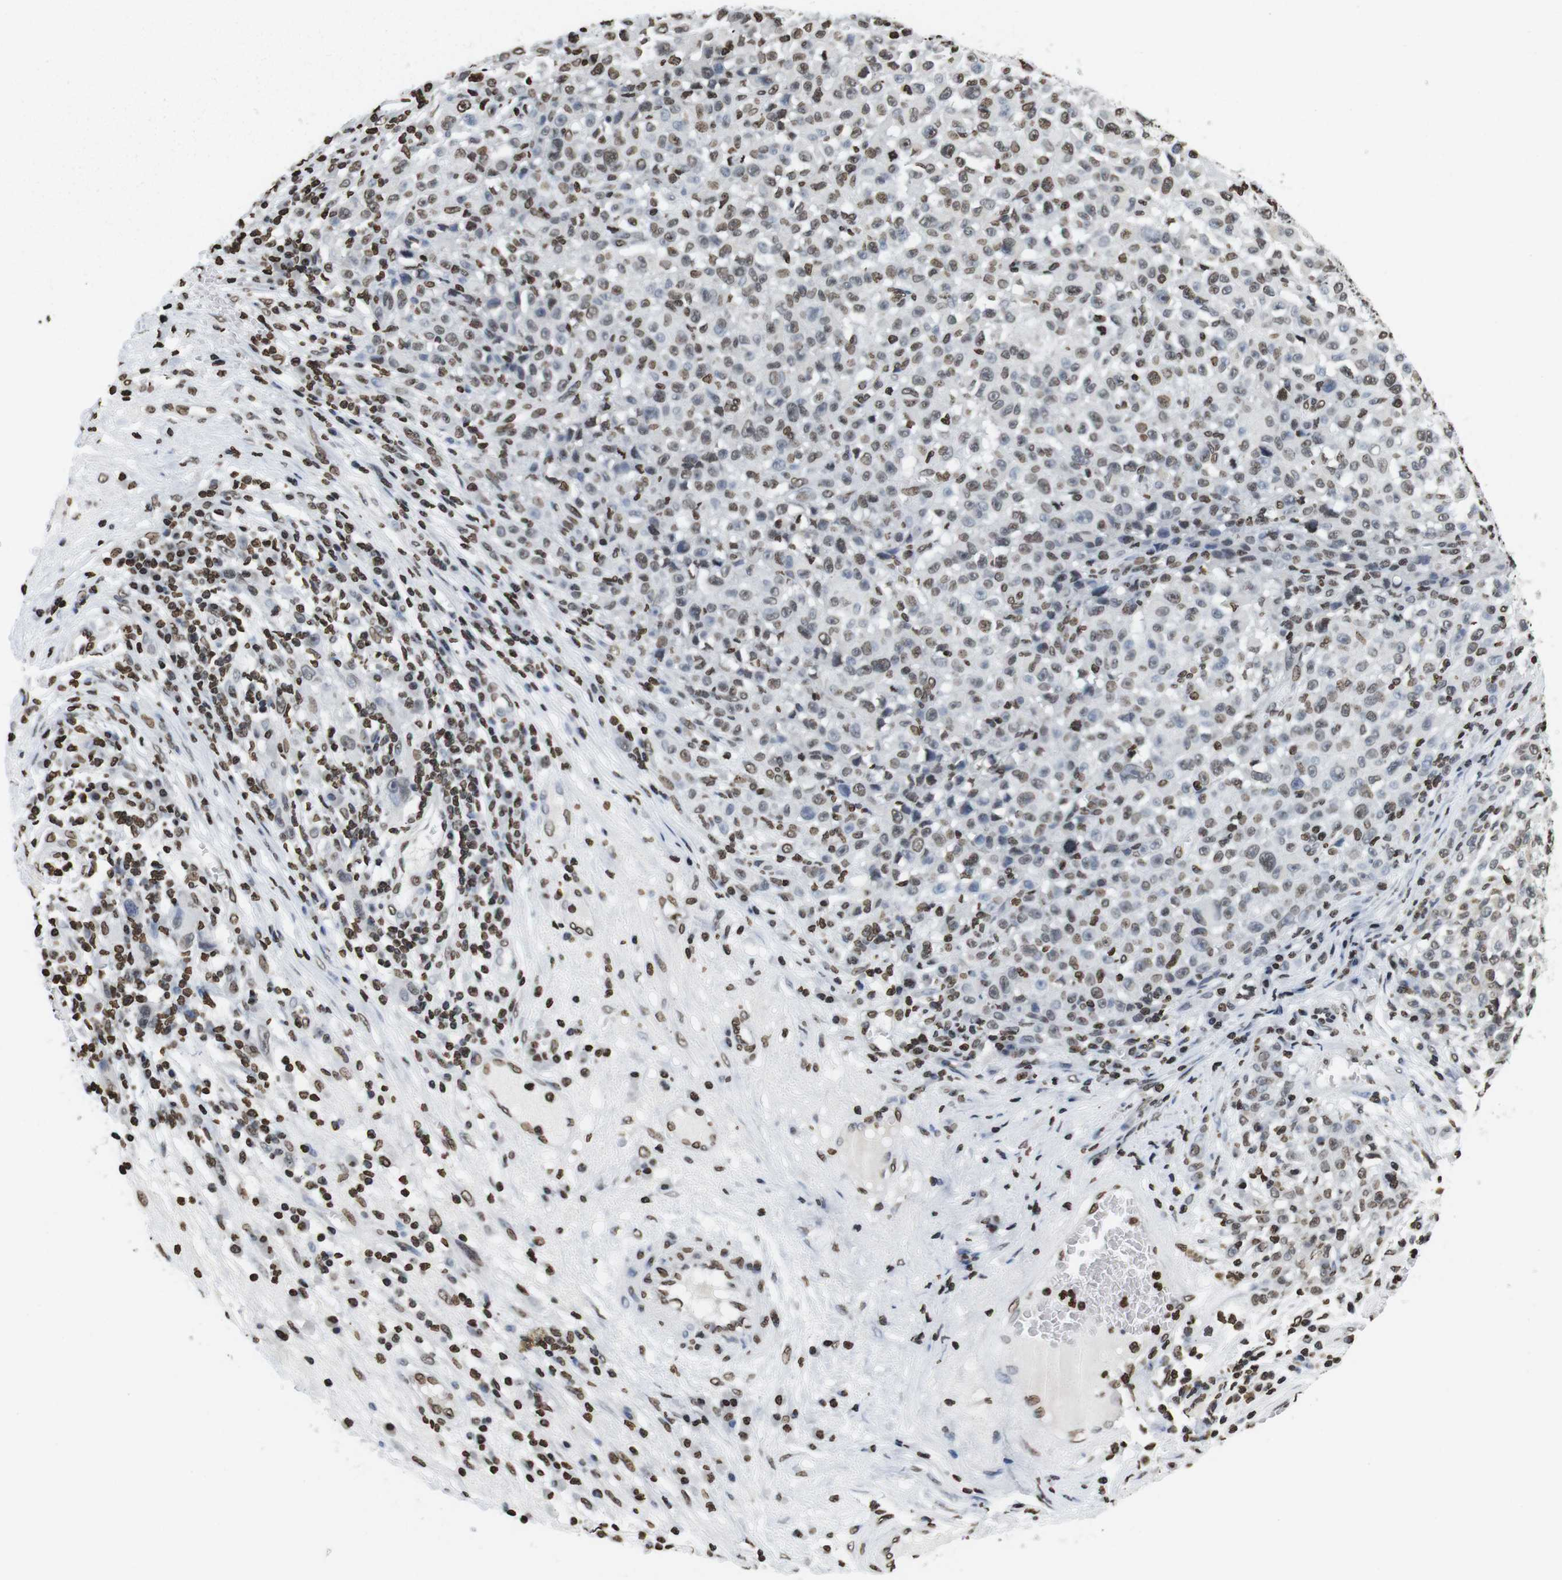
{"staining": {"intensity": "weak", "quantity": "25%-75%", "location": "nuclear"}, "tissue": "melanoma", "cell_type": "Tumor cells", "image_type": "cancer", "snomed": [{"axis": "morphology", "description": "Malignant melanoma, NOS"}, {"axis": "topography", "description": "Skin"}], "caption": "Human malignant melanoma stained with a protein marker demonstrates weak staining in tumor cells.", "gene": "BSX", "patient": {"sex": "female", "age": 82}}